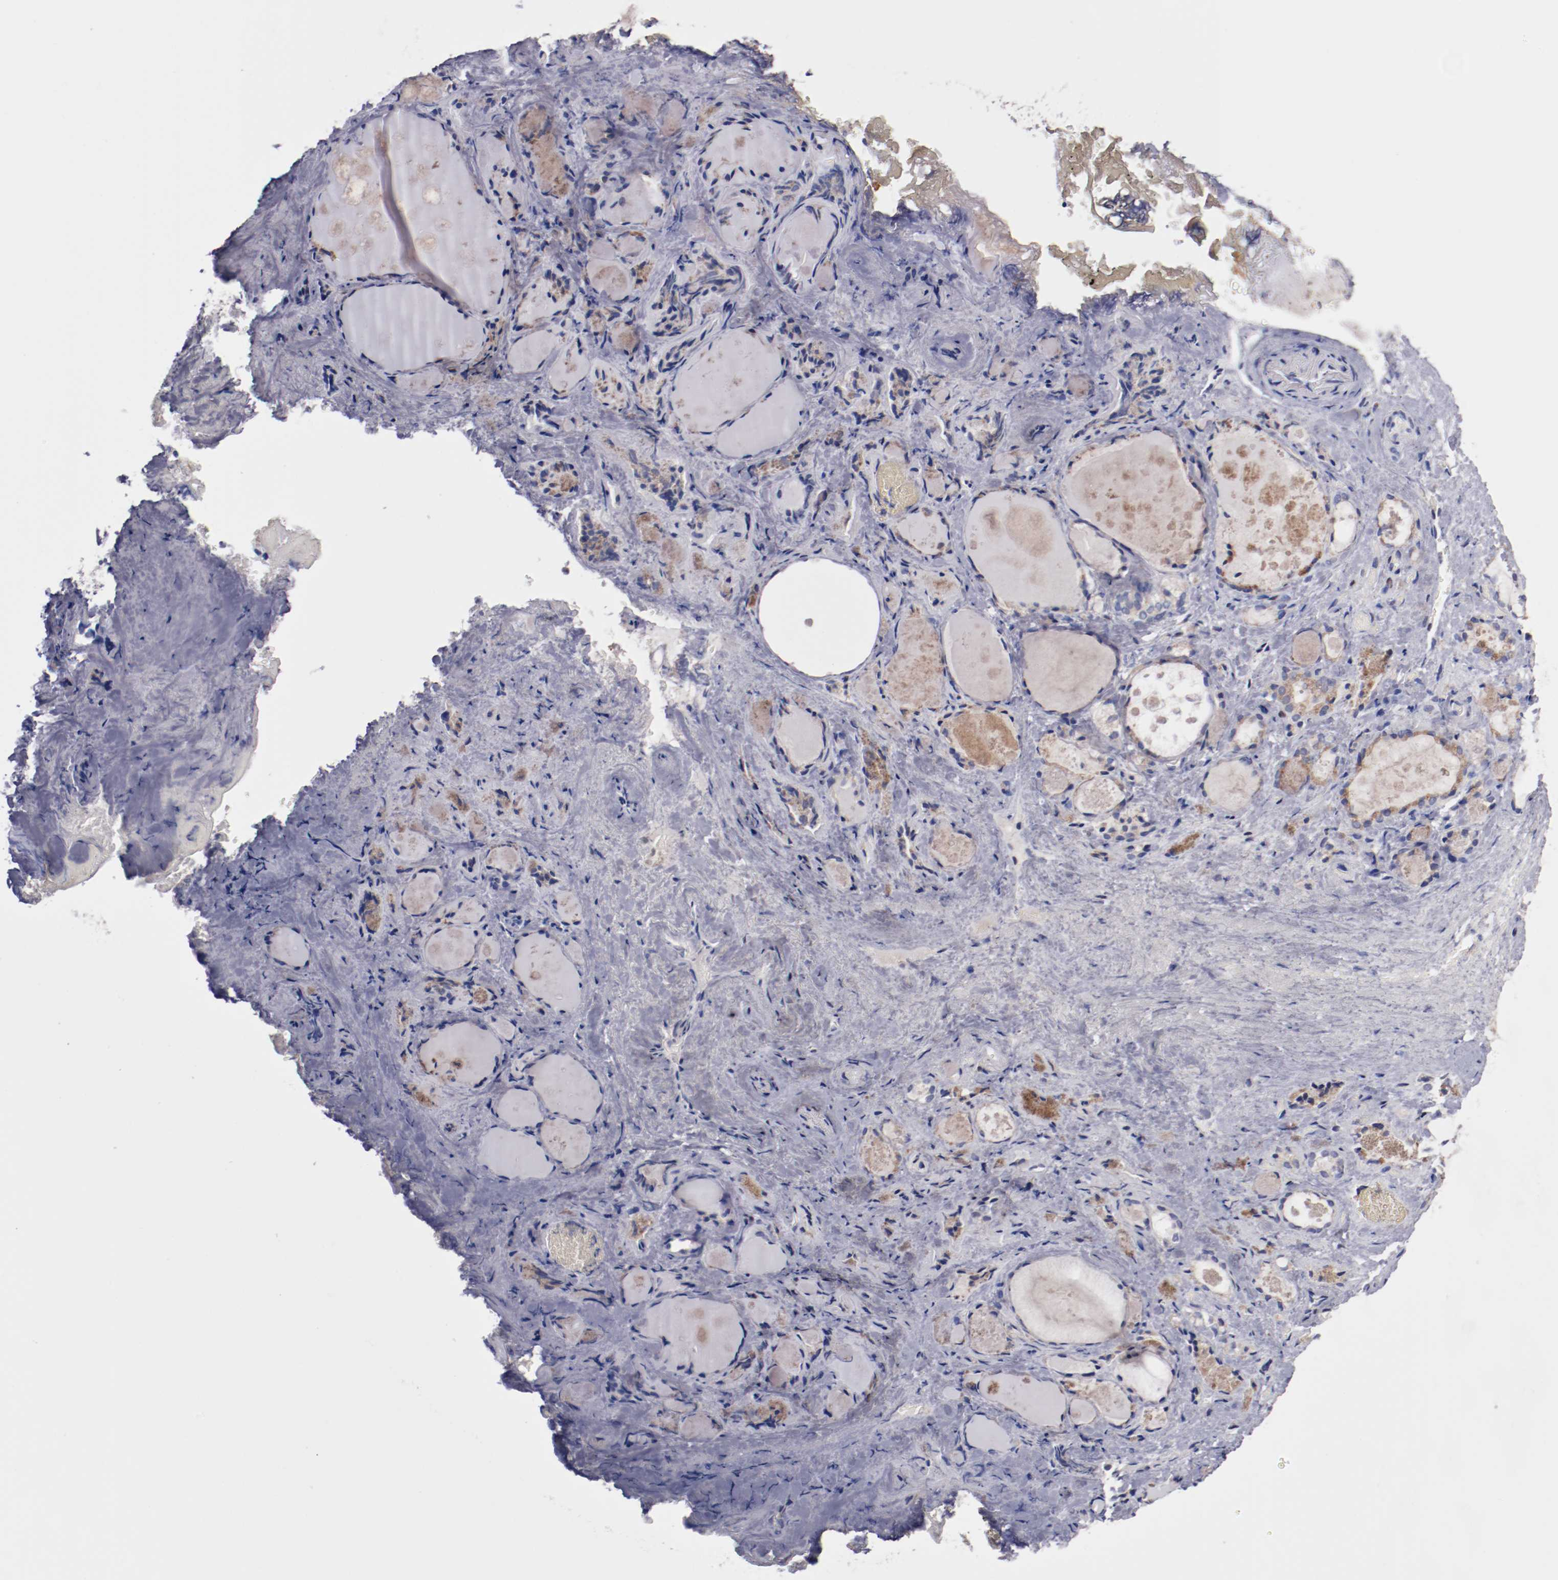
{"staining": {"intensity": "moderate", "quantity": "25%-75%", "location": "cytoplasmic/membranous"}, "tissue": "thyroid gland", "cell_type": "Glandular cells", "image_type": "normal", "snomed": [{"axis": "morphology", "description": "Normal tissue, NOS"}, {"axis": "topography", "description": "Thyroid gland"}], "caption": "IHC image of unremarkable human thyroid gland stained for a protein (brown), which reveals medium levels of moderate cytoplasmic/membranous positivity in approximately 25%-75% of glandular cells.", "gene": "FAM81A", "patient": {"sex": "female", "age": 75}}